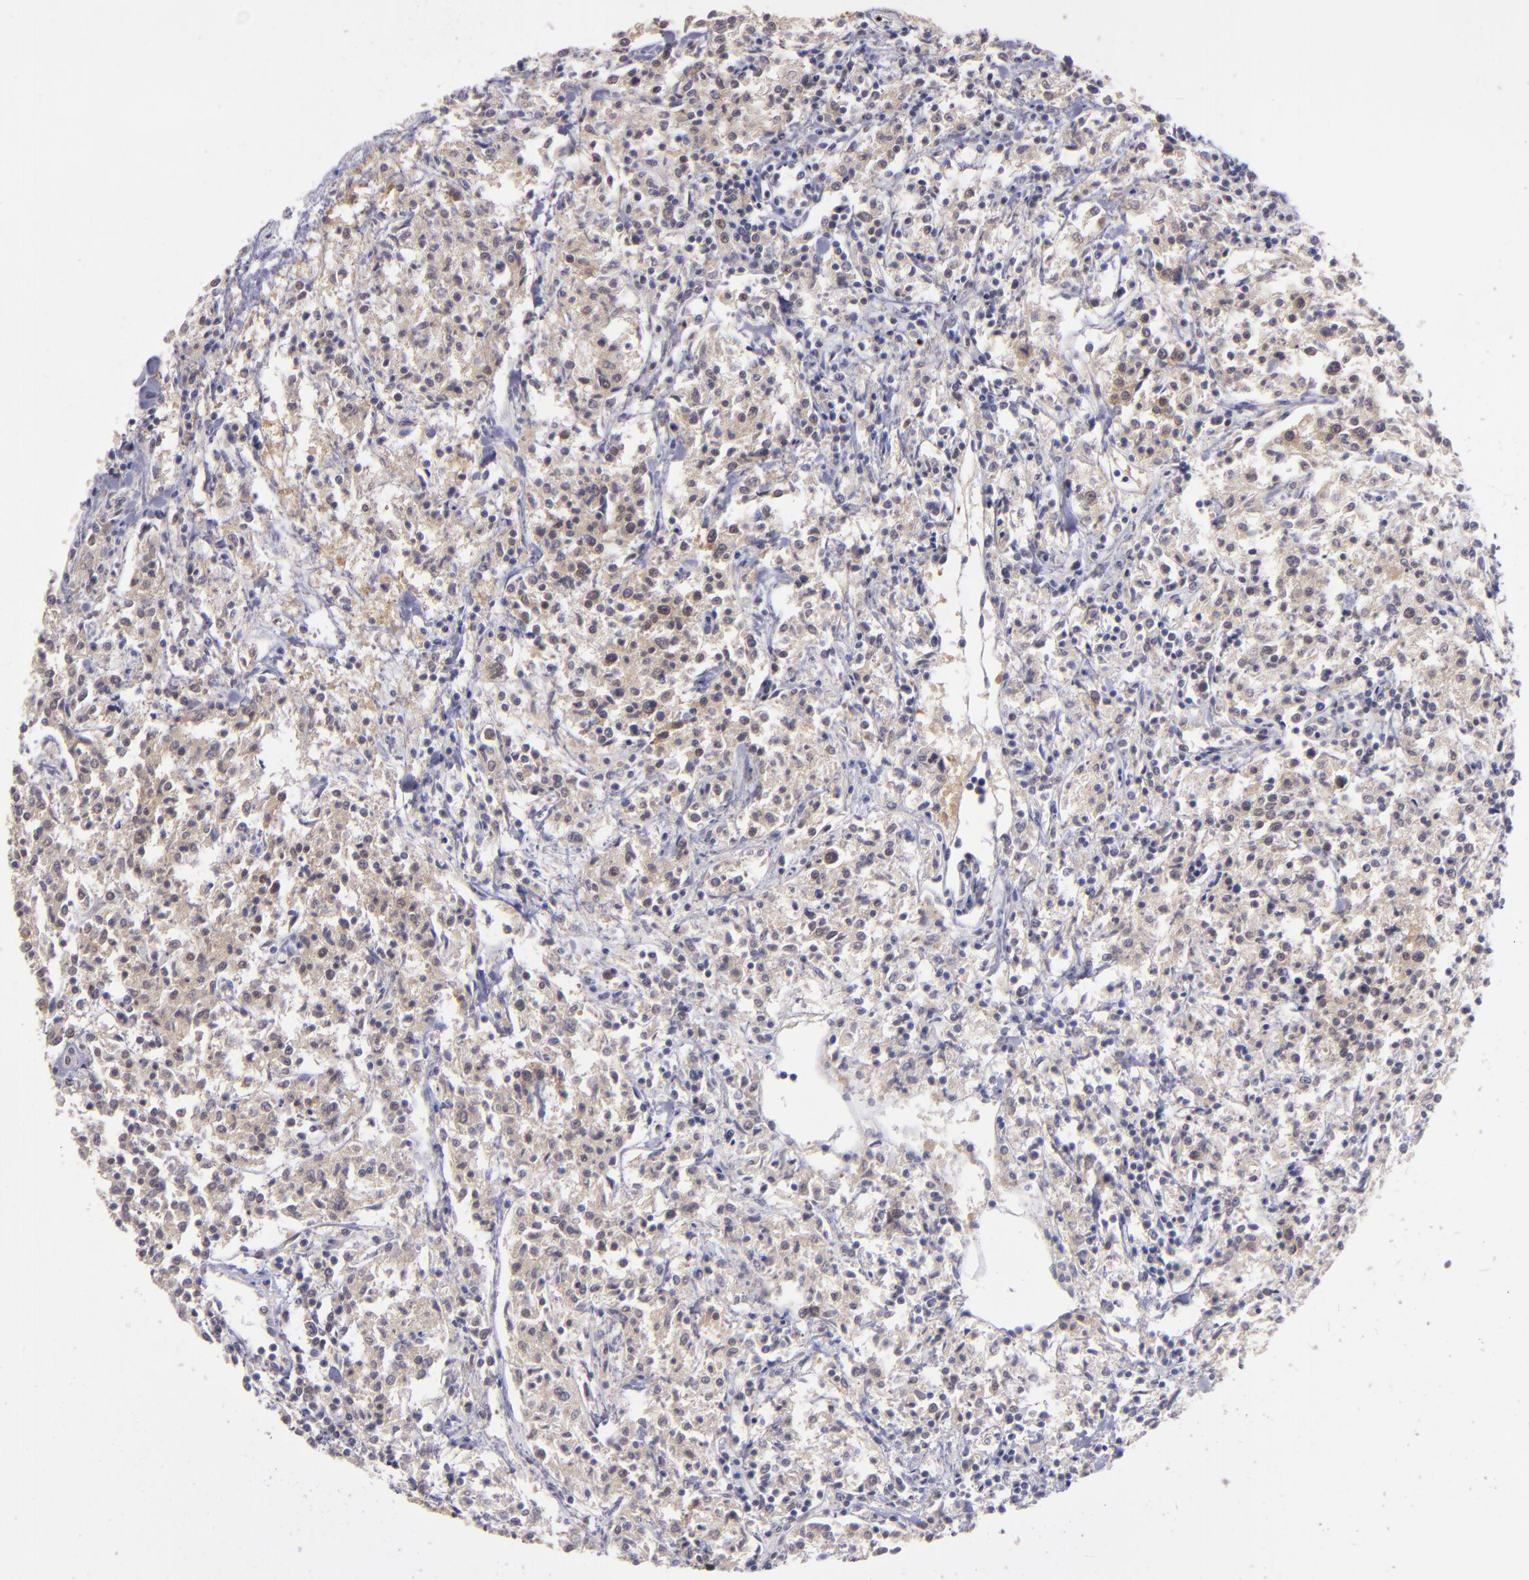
{"staining": {"intensity": "weak", "quantity": "<25%", "location": "cytoplasmic/membranous"}, "tissue": "lymphoma", "cell_type": "Tumor cells", "image_type": "cancer", "snomed": [{"axis": "morphology", "description": "Malignant lymphoma, non-Hodgkin's type, Low grade"}, {"axis": "topography", "description": "Small intestine"}], "caption": "This image is of malignant lymphoma, non-Hodgkin's type (low-grade) stained with immunohistochemistry to label a protein in brown with the nuclei are counter-stained blue. There is no staining in tumor cells.", "gene": "PTPN13", "patient": {"sex": "female", "age": 59}}